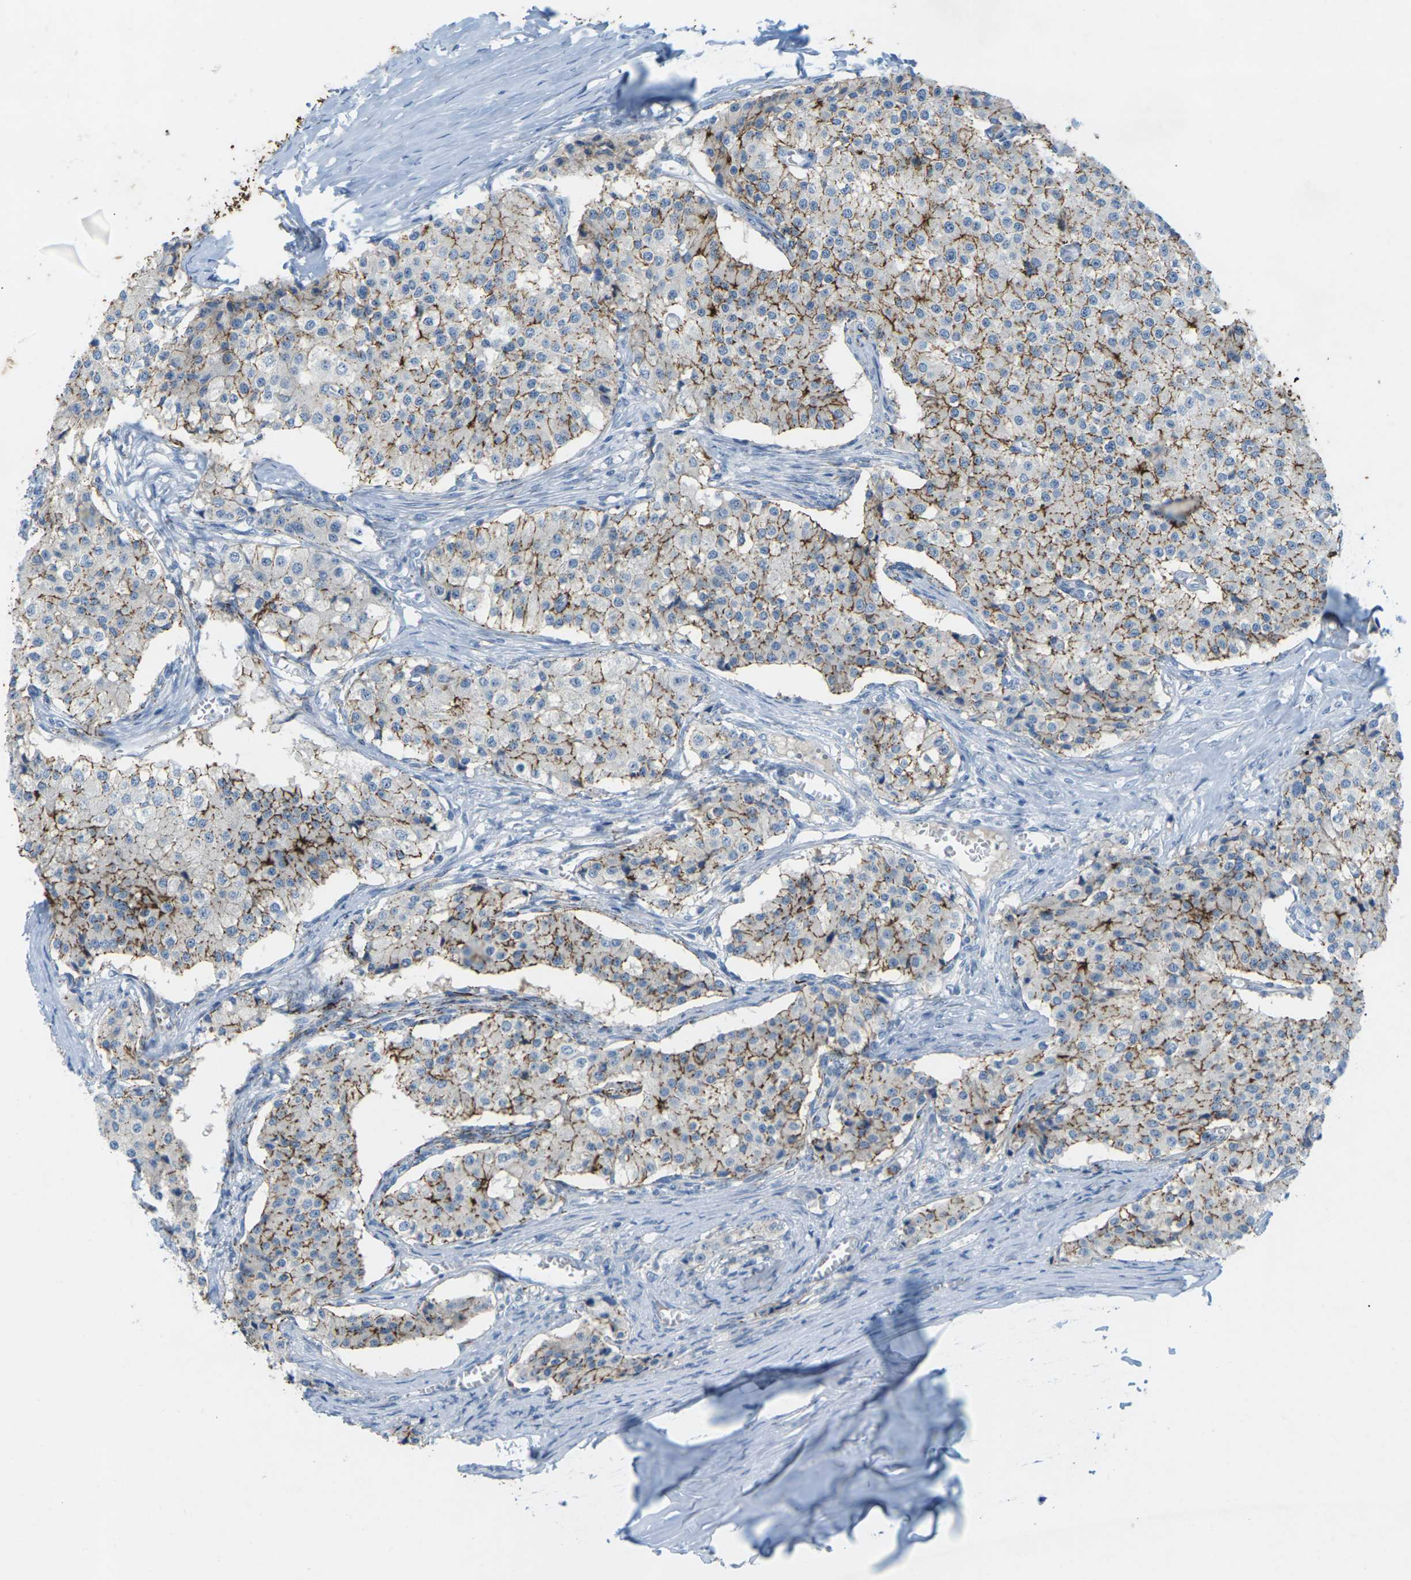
{"staining": {"intensity": "moderate", "quantity": ">75%", "location": "cytoplasmic/membranous"}, "tissue": "carcinoid", "cell_type": "Tumor cells", "image_type": "cancer", "snomed": [{"axis": "morphology", "description": "Carcinoid, malignant, NOS"}, {"axis": "topography", "description": "Colon"}], "caption": "A brown stain labels moderate cytoplasmic/membranous staining of a protein in human carcinoid (malignant) tumor cells. (DAB (3,3'-diaminobenzidine) IHC, brown staining for protein, blue staining for nuclei).", "gene": "CLDN3", "patient": {"sex": "female", "age": 52}}